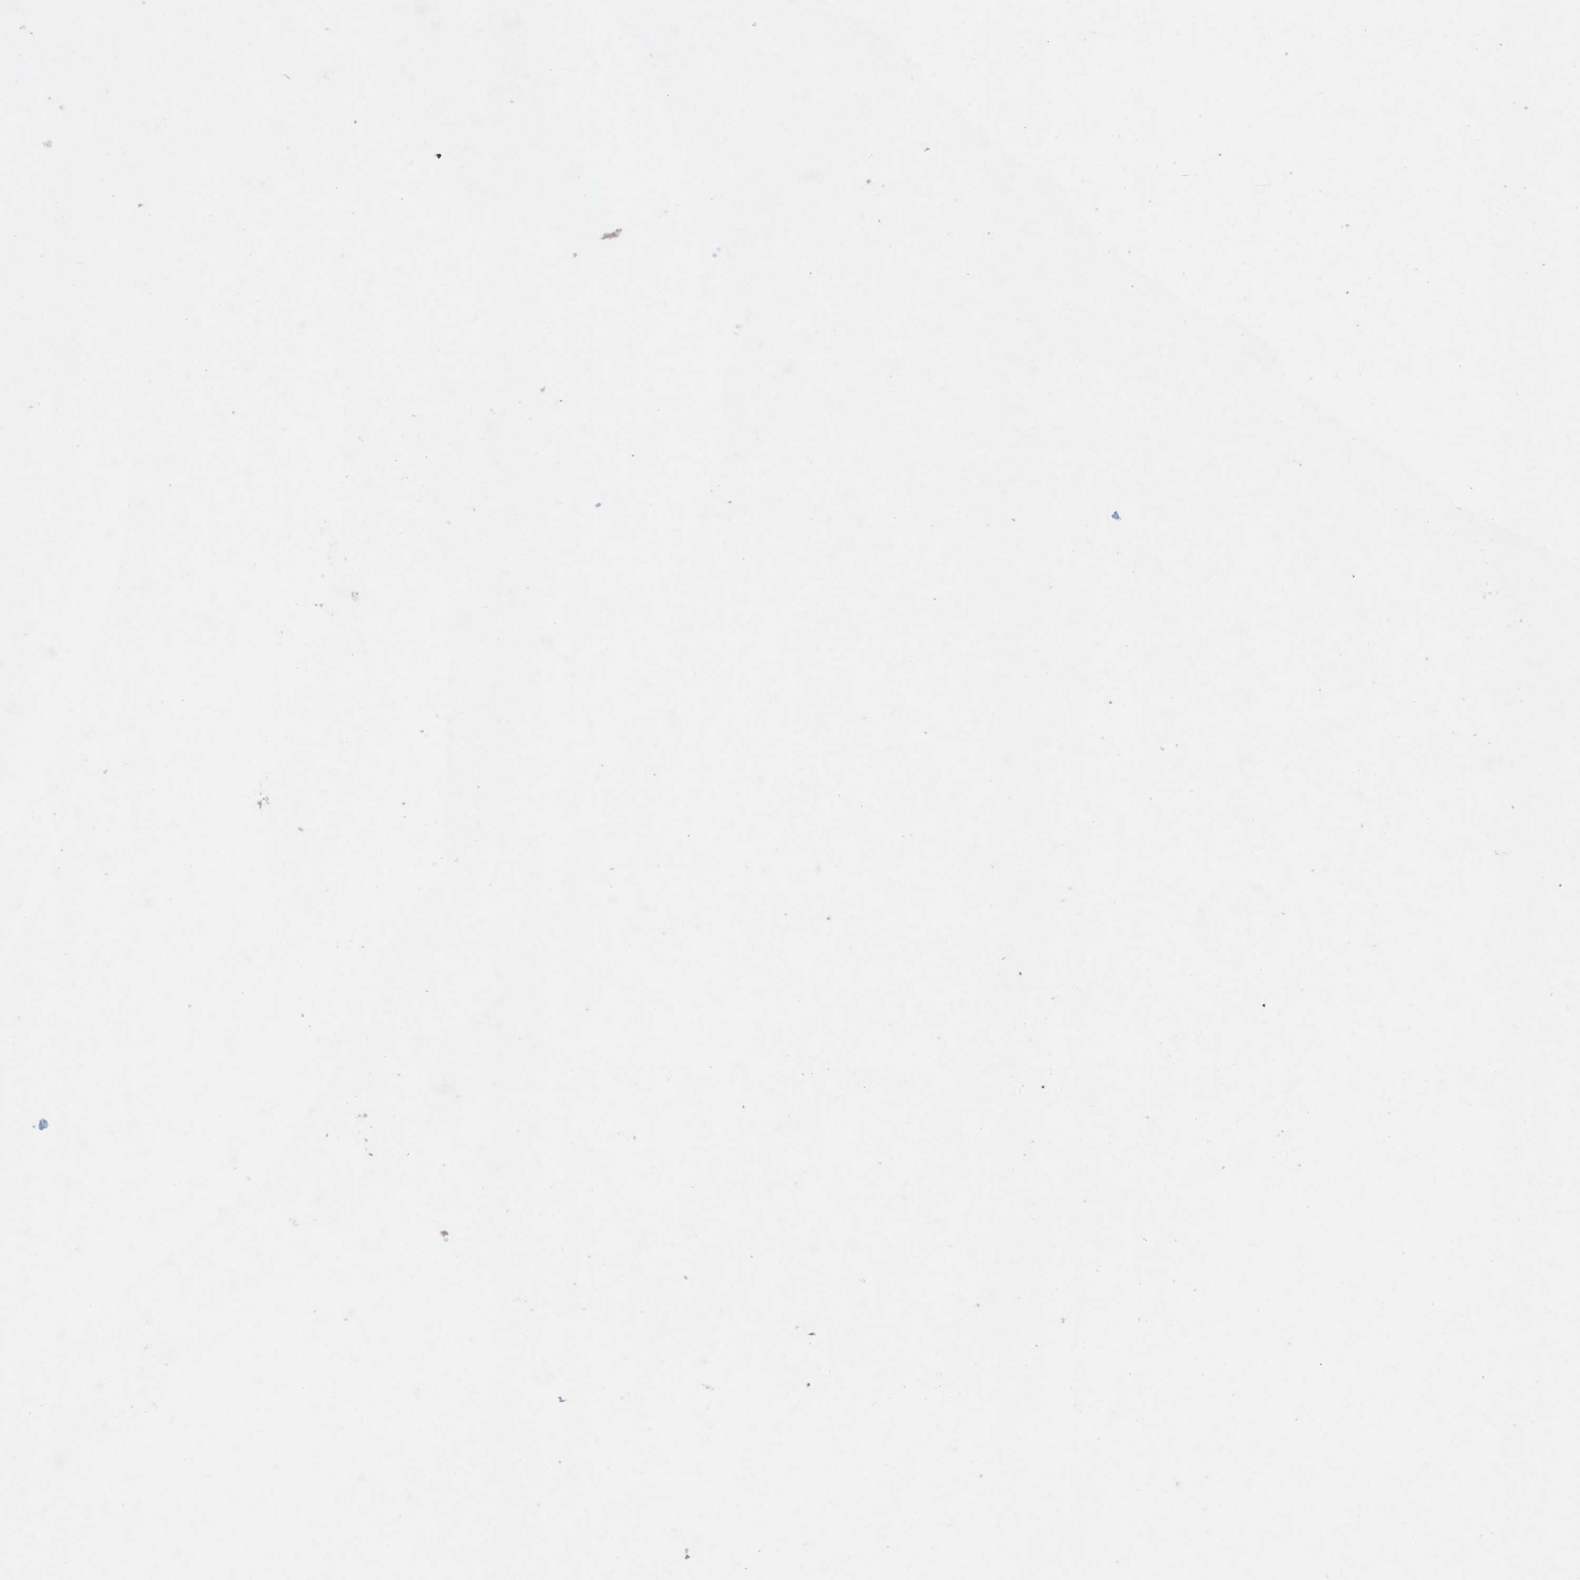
{"staining": {"intensity": "moderate", "quantity": "25%-75%", "location": "cytoplasmic/membranous"}, "tissue": "caudate", "cell_type": "Glial cells", "image_type": "normal", "snomed": [{"axis": "morphology", "description": "Normal tissue, NOS"}, {"axis": "topography", "description": "Lateral ventricle wall"}], "caption": "Protein staining of benign caudate demonstrates moderate cytoplasmic/membranous staining in approximately 25%-75% of glial cells.", "gene": "TMEM70", "patient": {"sex": "male", "age": 45}}